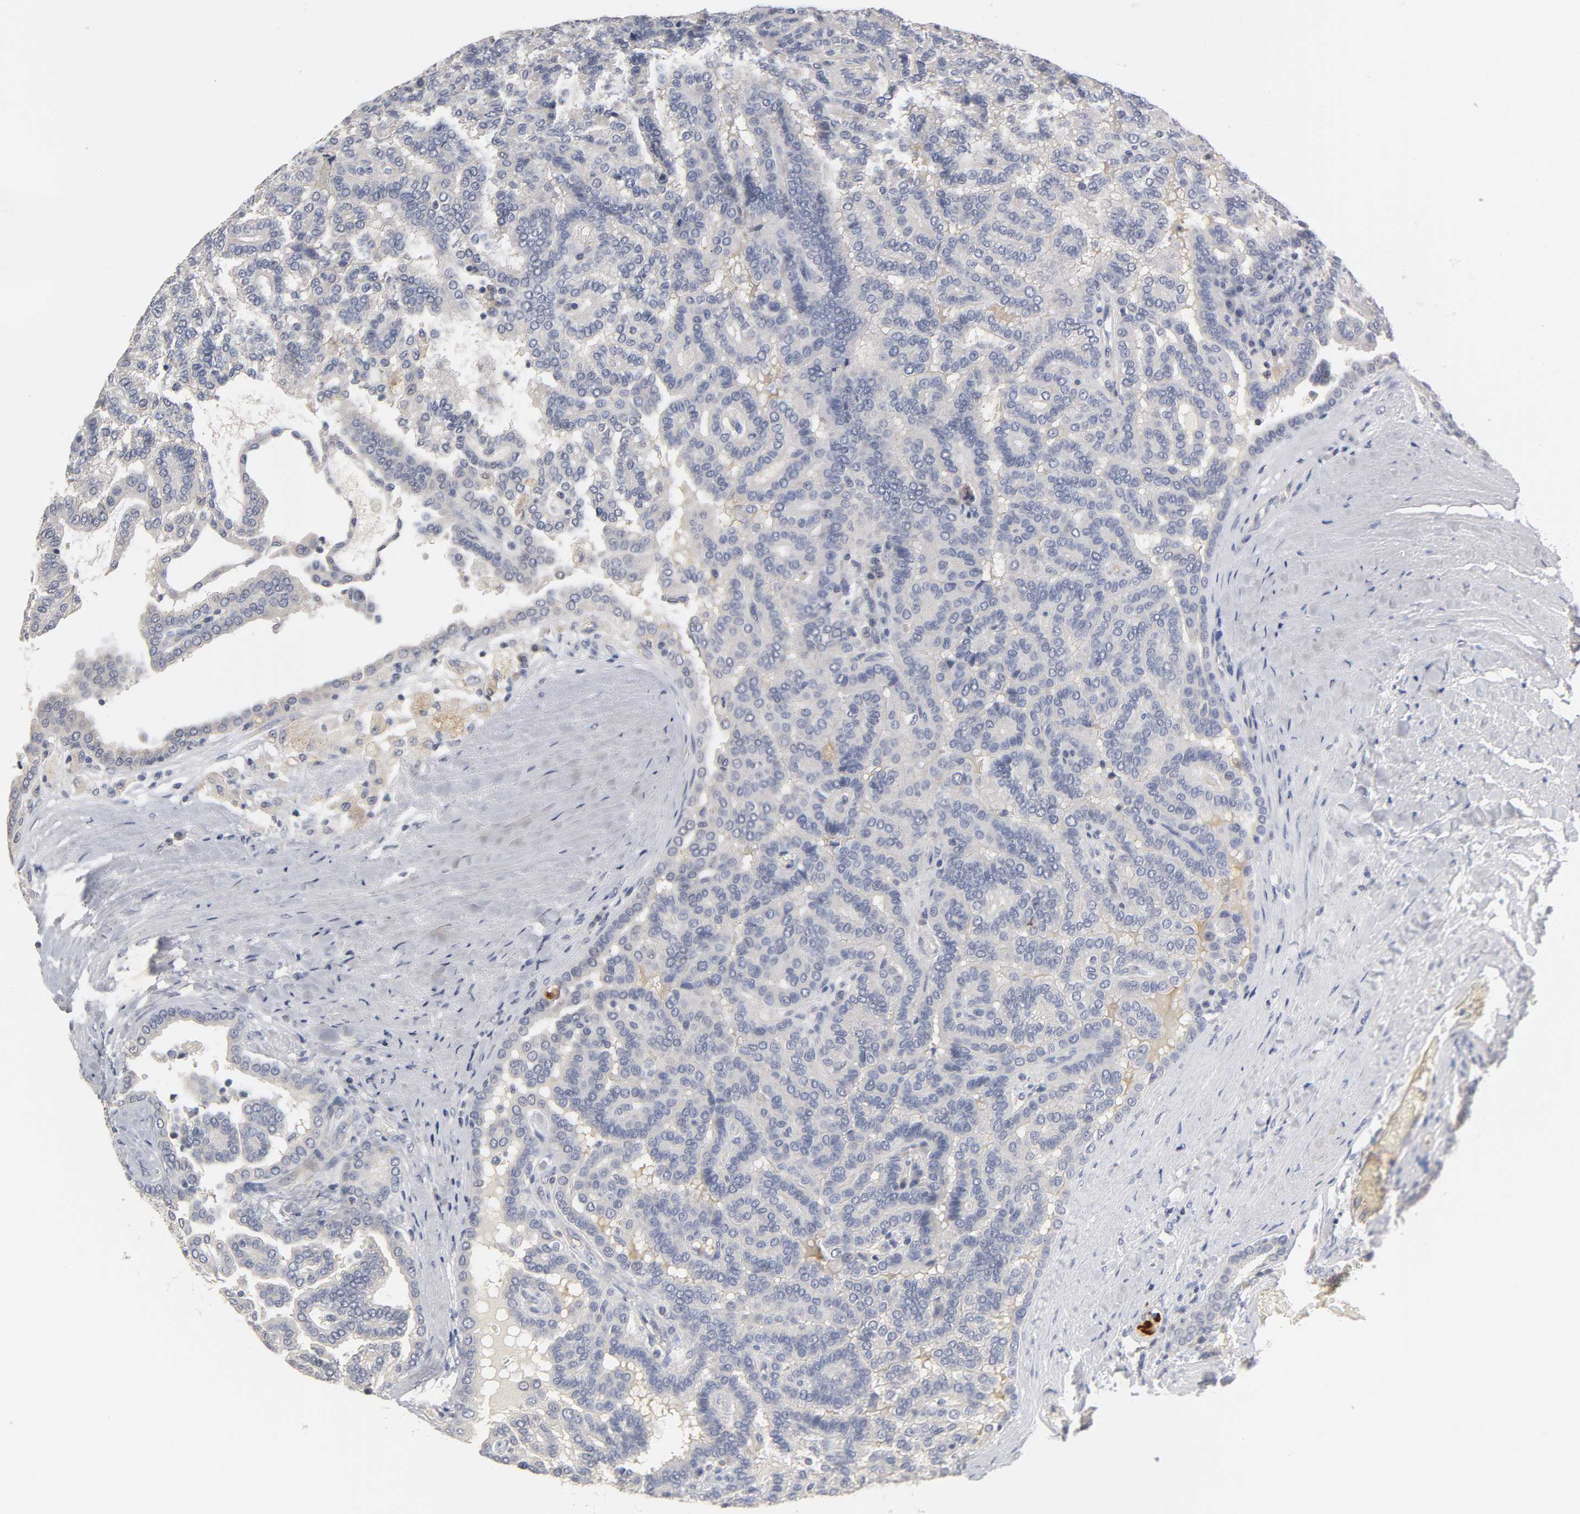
{"staining": {"intensity": "negative", "quantity": "none", "location": "none"}, "tissue": "renal cancer", "cell_type": "Tumor cells", "image_type": "cancer", "snomed": [{"axis": "morphology", "description": "Adenocarcinoma, NOS"}, {"axis": "topography", "description": "Kidney"}], "caption": "The image shows no significant positivity in tumor cells of renal cancer. Nuclei are stained in blue.", "gene": "OVOL1", "patient": {"sex": "male", "age": 61}}